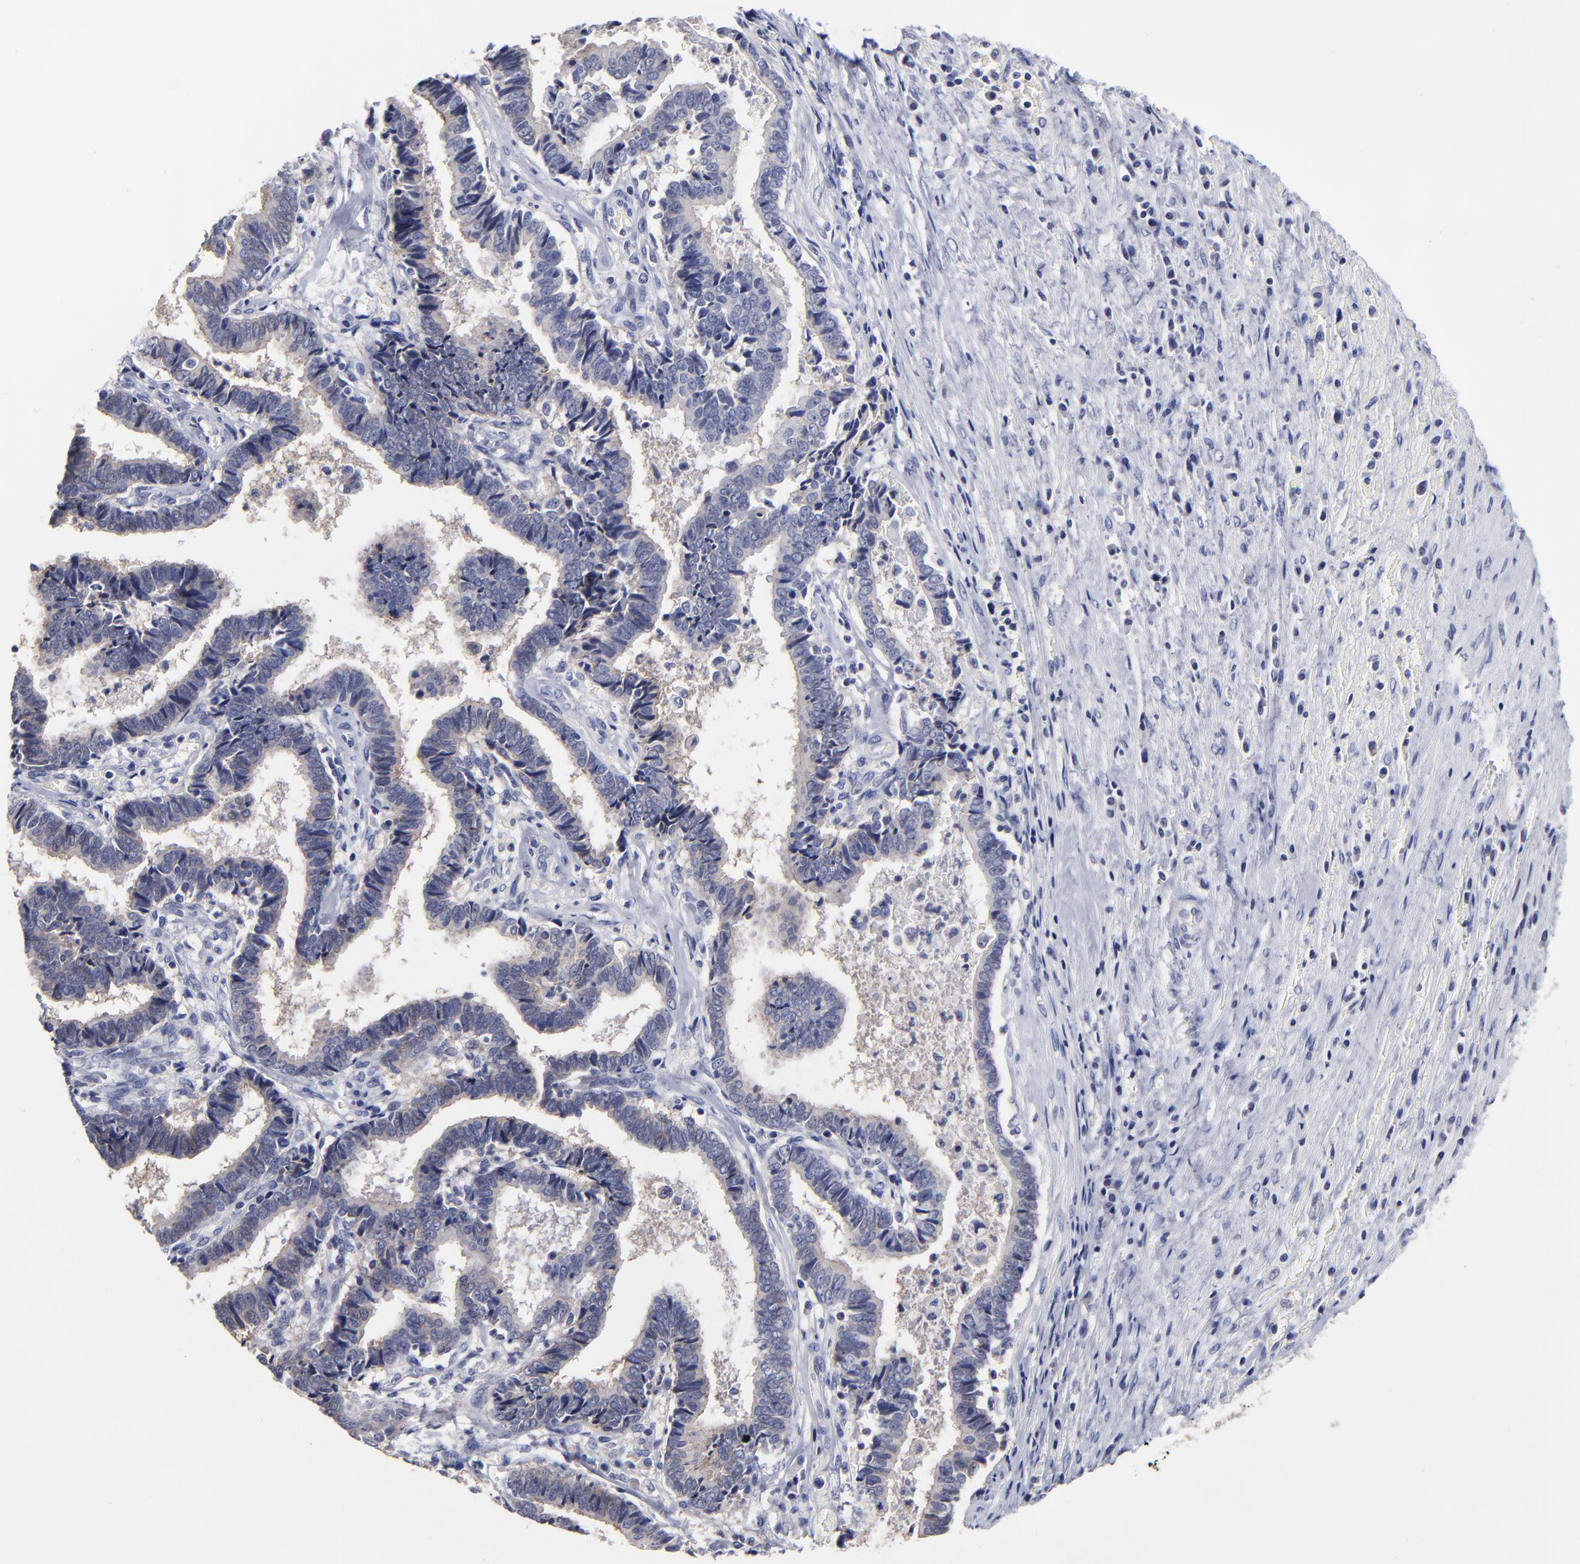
{"staining": {"intensity": "negative", "quantity": "none", "location": "none"}, "tissue": "liver cancer", "cell_type": "Tumor cells", "image_type": "cancer", "snomed": [{"axis": "morphology", "description": "Cholangiocarcinoma"}, {"axis": "topography", "description": "Liver"}], "caption": "Immunohistochemical staining of human liver cancer reveals no significant expression in tumor cells.", "gene": "CXADR", "patient": {"sex": "male", "age": 57}}